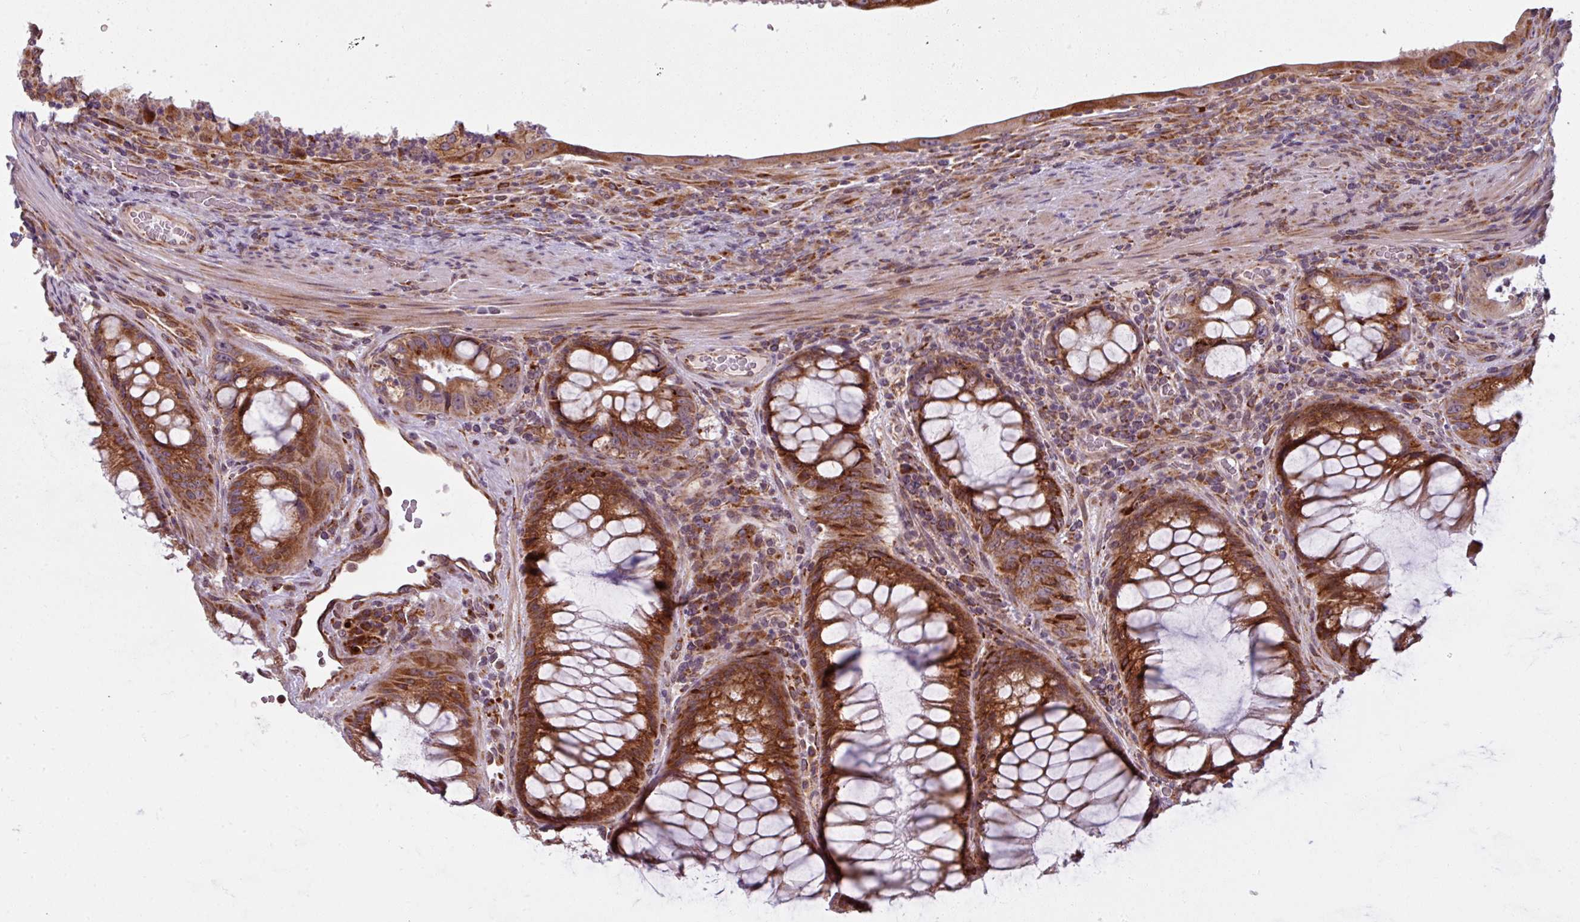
{"staining": {"intensity": "moderate", "quantity": ">75%", "location": "cytoplasmic/membranous"}, "tissue": "colorectal cancer", "cell_type": "Tumor cells", "image_type": "cancer", "snomed": [{"axis": "morphology", "description": "Adenocarcinoma, NOS"}, {"axis": "topography", "description": "Rectum"}], "caption": "This is an image of immunohistochemistry staining of colorectal adenocarcinoma, which shows moderate positivity in the cytoplasmic/membranous of tumor cells.", "gene": "MAGT1", "patient": {"sex": "male", "age": 63}}